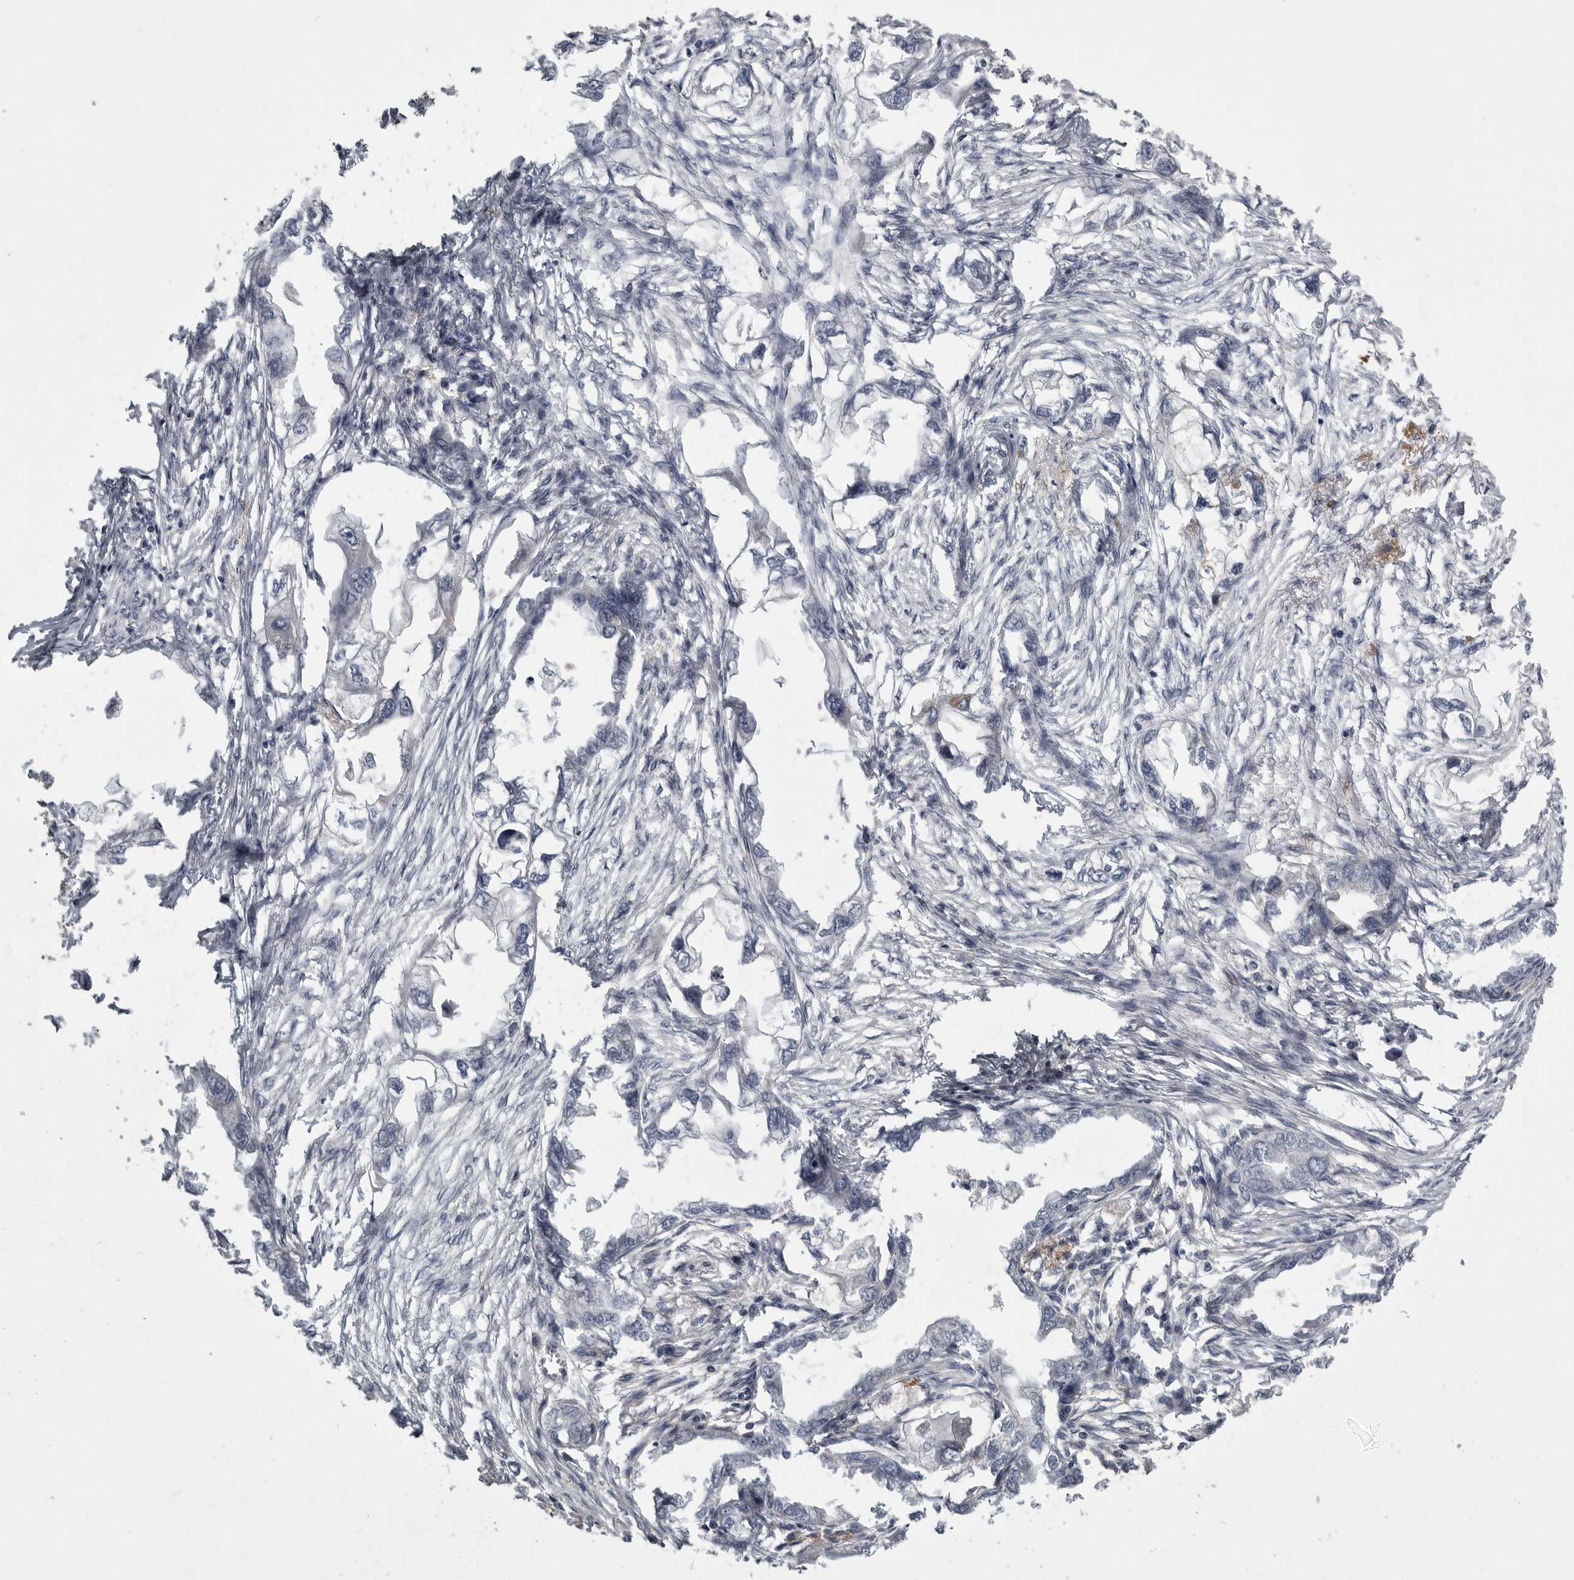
{"staining": {"intensity": "negative", "quantity": "none", "location": "none"}, "tissue": "endometrial cancer", "cell_type": "Tumor cells", "image_type": "cancer", "snomed": [{"axis": "morphology", "description": "Adenocarcinoma, NOS"}, {"axis": "morphology", "description": "Adenocarcinoma, metastatic, NOS"}, {"axis": "topography", "description": "Adipose tissue"}, {"axis": "topography", "description": "Endometrium"}], "caption": "A high-resolution photomicrograph shows IHC staining of adenocarcinoma (endometrial), which exhibits no significant expression in tumor cells. Brightfield microscopy of IHC stained with DAB (3,3'-diaminobenzidine) (brown) and hematoxylin (blue), captured at high magnification.", "gene": "CRP", "patient": {"sex": "female", "age": 67}}